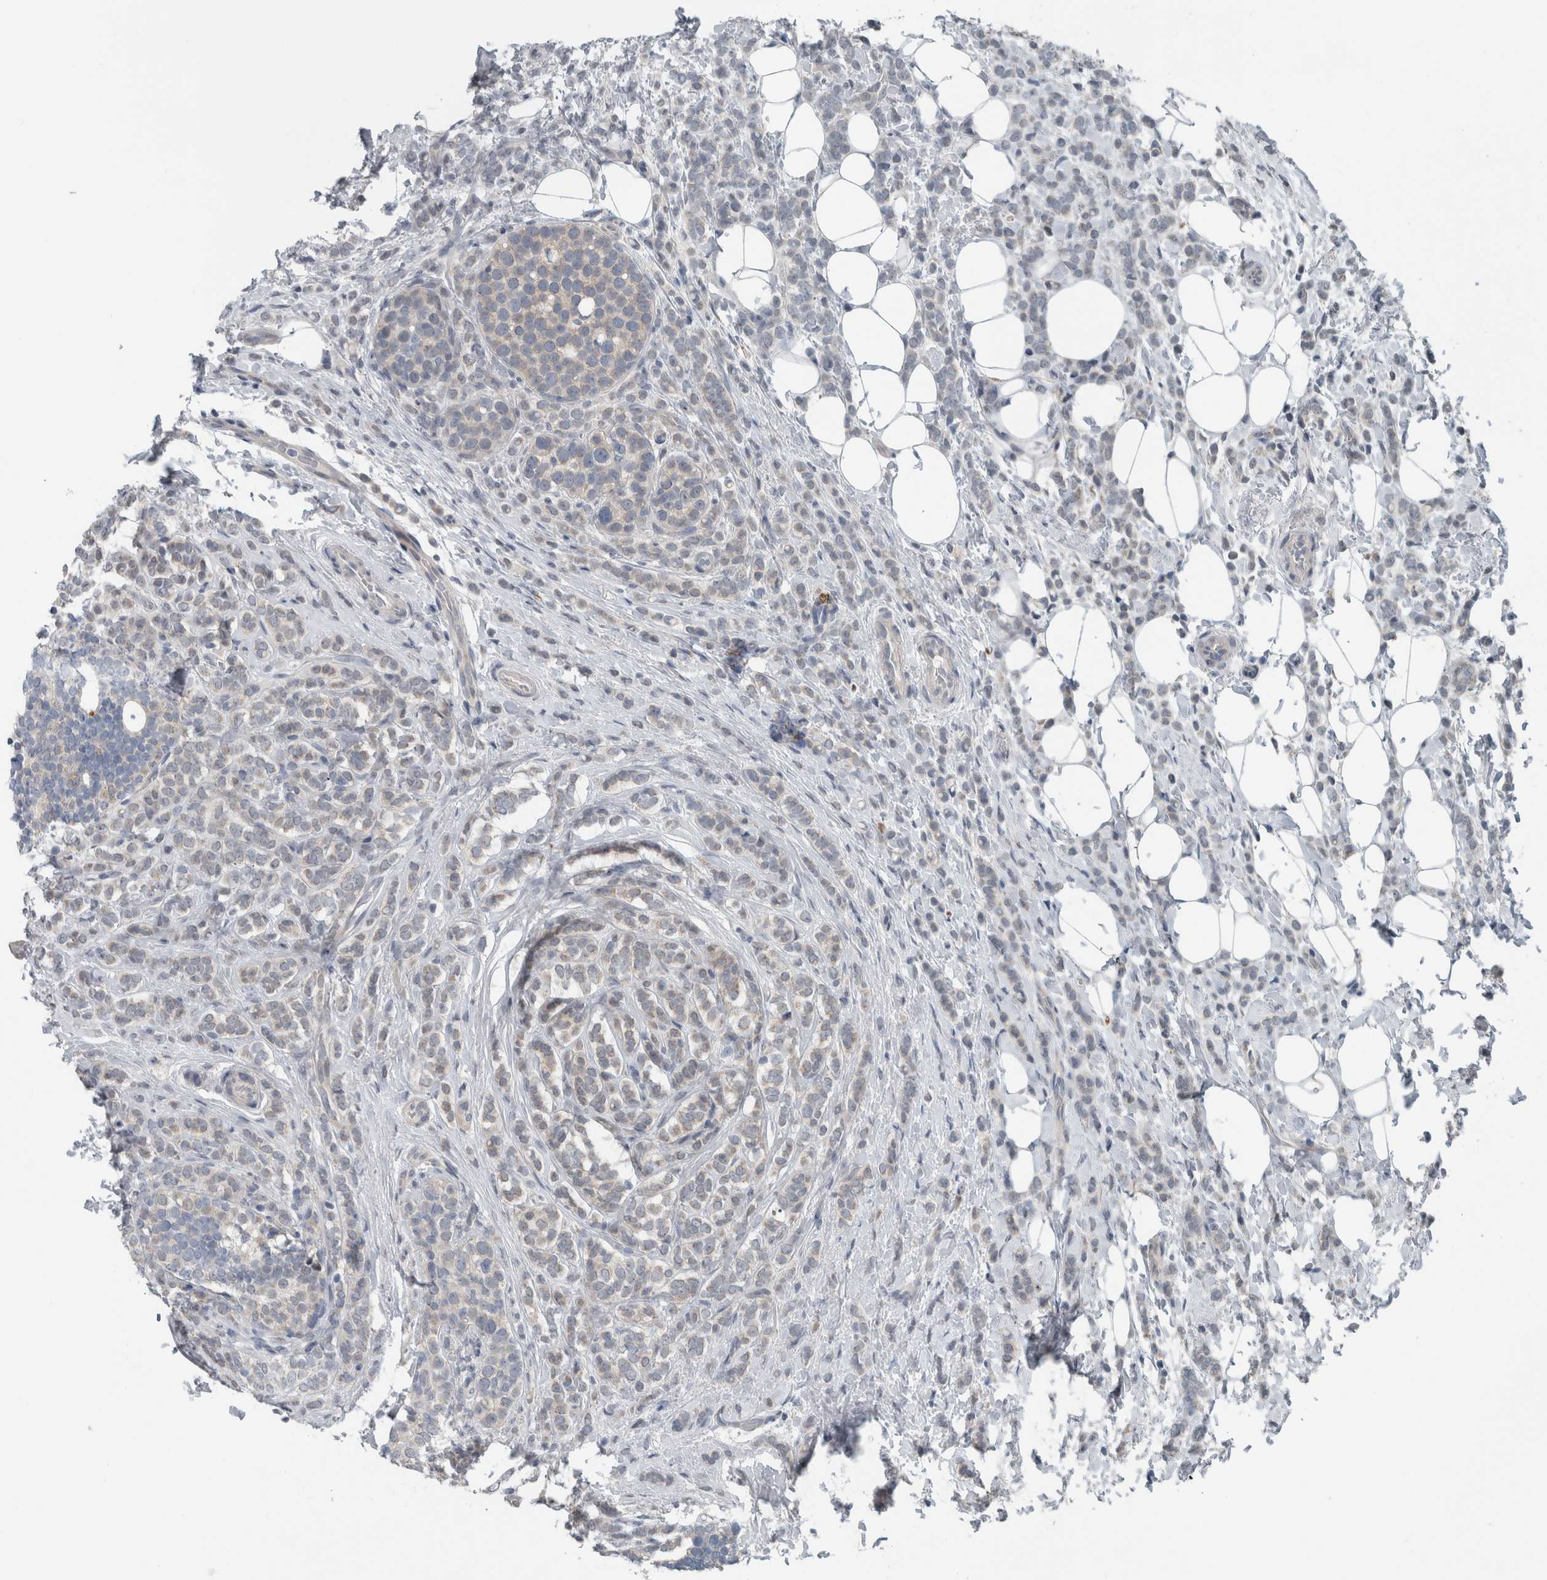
{"staining": {"intensity": "negative", "quantity": "none", "location": "none"}, "tissue": "breast cancer", "cell_type": "Tumor cells", "image_type": "cancer", "snomed": [{"axis": "morphology", "description": "Lobular carcinoma"}, {"axis": "topography", "description": "Breast"}], "caption": "An image of breast cancer (lobular carcinoma) stained for a protein demonstrates no brown staining in tumor cells.", "gene": "GBA2", "patient": {"sex": "female", "age": 50}}